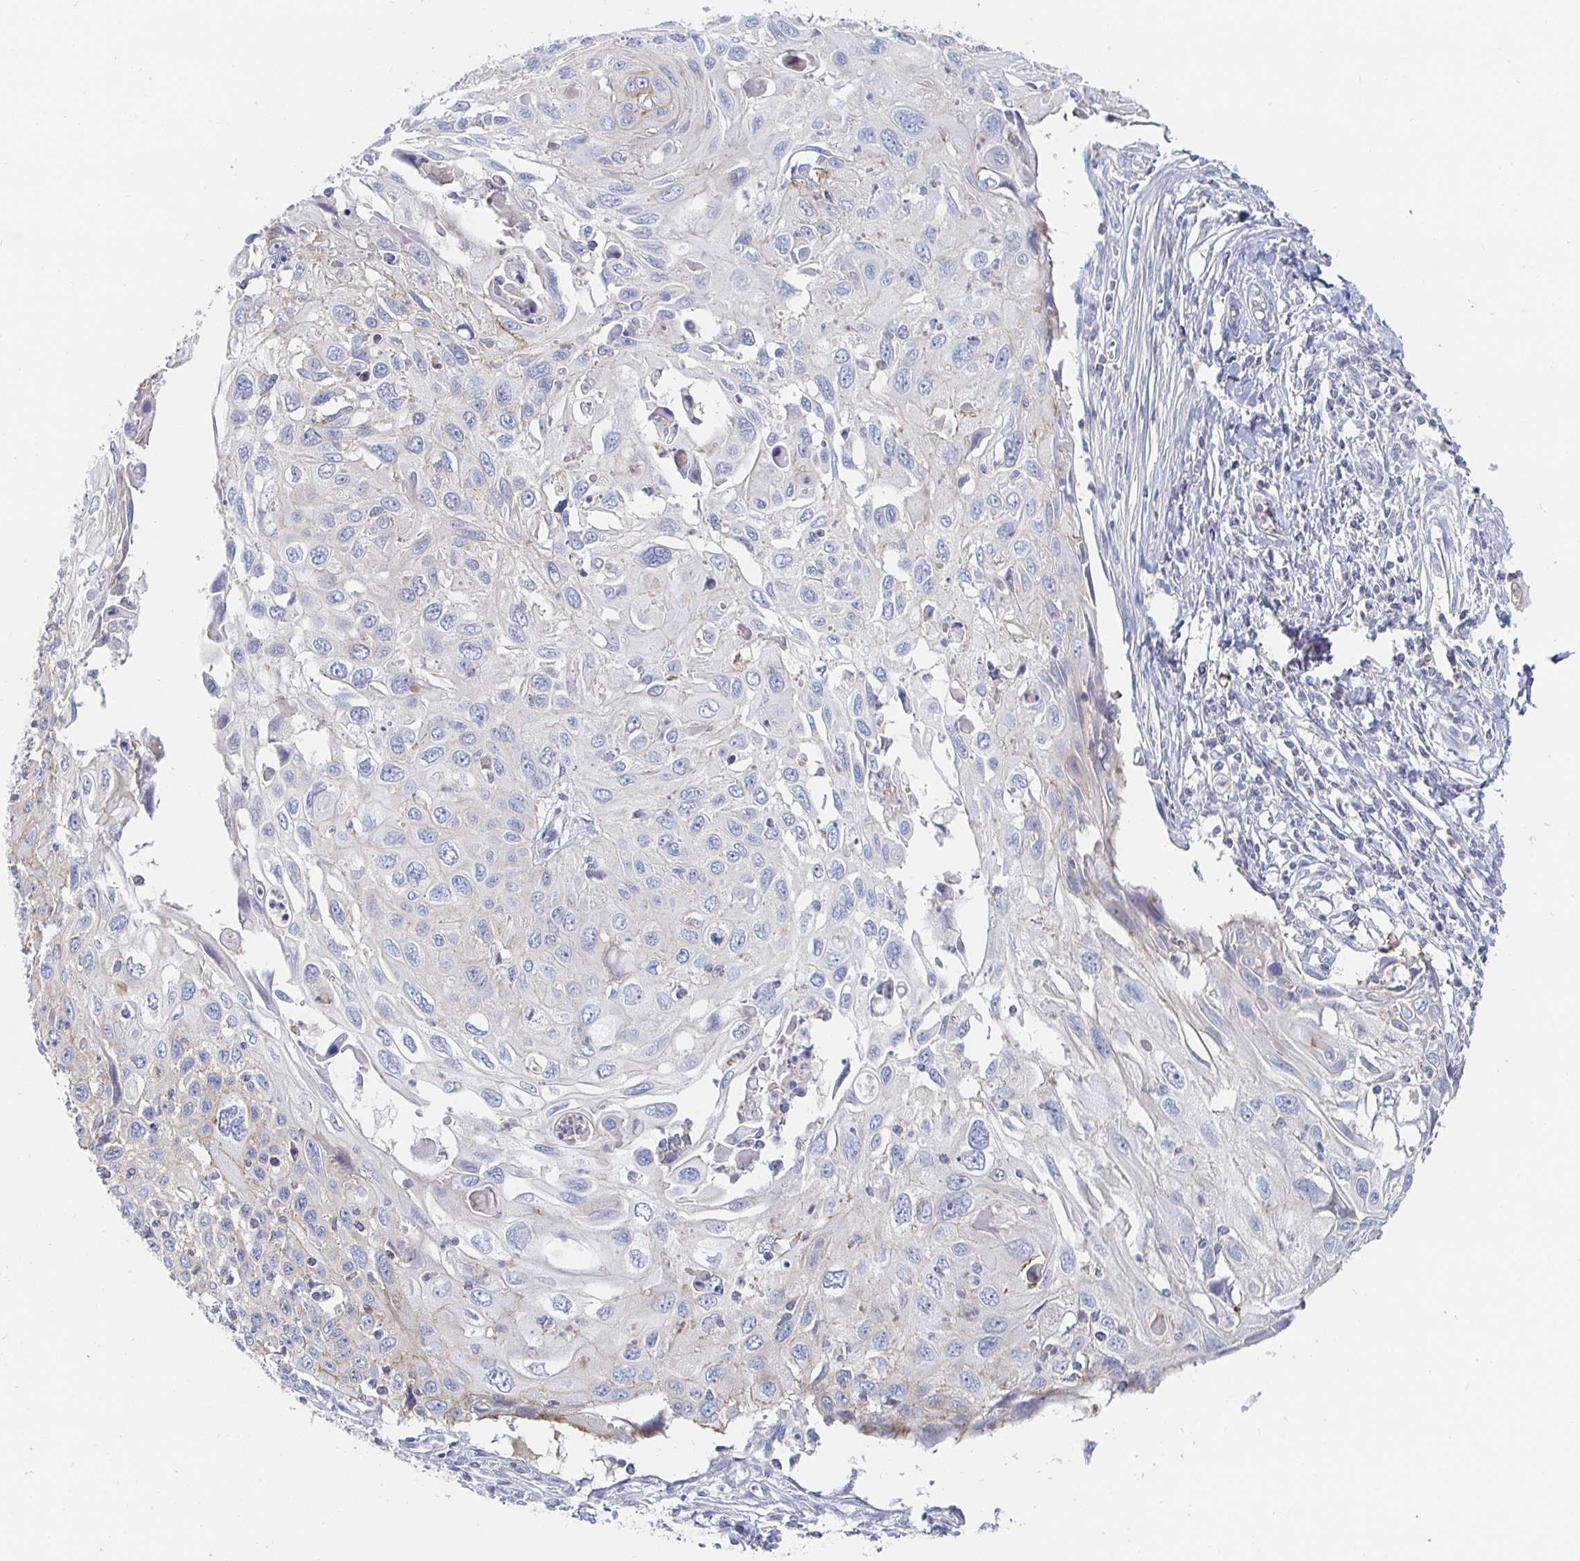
{"staining": {"intensity": "weak", "quantity": "<25%", "location": "cytoplasmic/membranous"}, "tissue": "cervical cancer", "cell_type": "Tumor cells", "image_type": "cancer", "snomed": [{"axis": "morphology", "description": "Squamous cell carcinoma, NOS"}, {"axis": "topography", "description": "Cervix"}], "caption": "A high-resolution photomicrograph shows immunohistochemistry (IHC) staining of cervical squamous cell carcinoma, which shows no significant staining in tumor cells. (Stains: DAB immunohistochemistry (IHC) with hematoxylin counter stain, Microscopy: brightfield microscopy at high magnification).", "gene": "PIK3CD", "patient": {"sex": "female", "age": 70}}